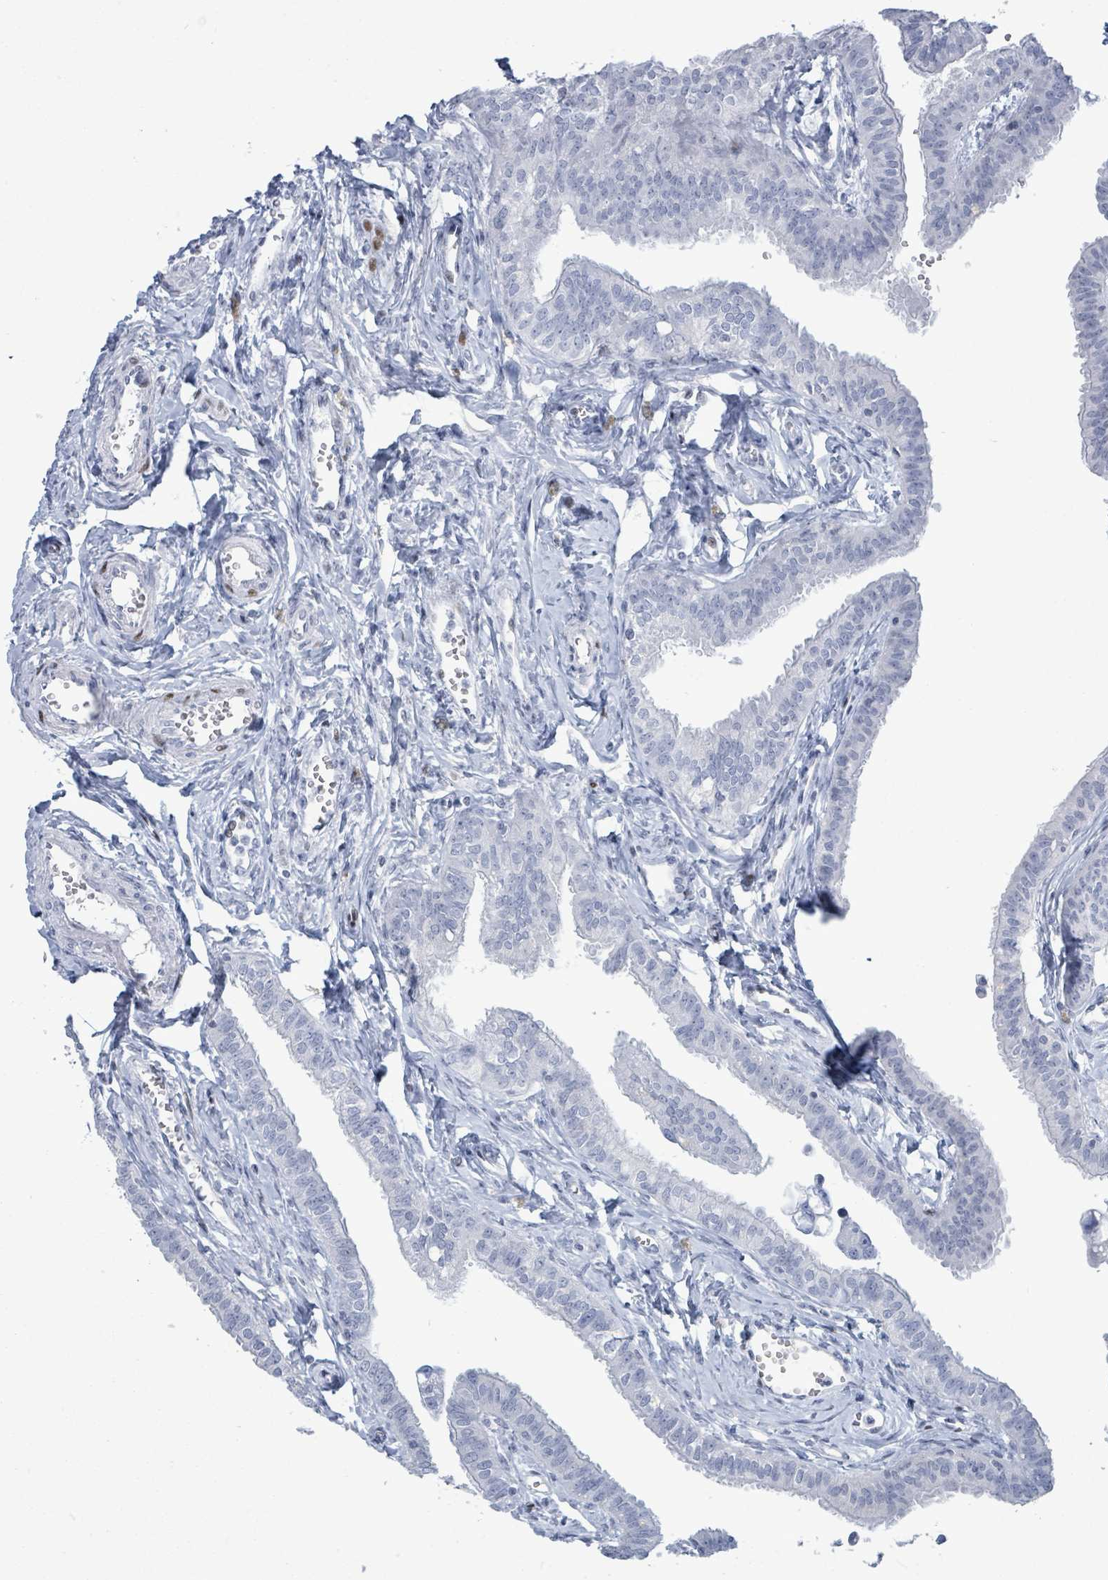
{"staining": {"intensity": "negative", "quantity": "none", "location": "none"}, "tissue": "fallopian tube", "cell_type": "Glandular cells", "image_type": "normal", "snomed": [{"axis": "morphology", "description": "Normal tissue, NOS"}, {"axis": "morphology", "description": "Carcinoma, NOS"}, {"axis": "topography", "description": "Fallopian tube"}, {"axis": "topography", "description": "Ovary"}], "caption": "Glandular cells are negative for brown protein staining in normal fallopian tube.", "gene": "MALL", "patient": {"sex": "female", "age": 59}}